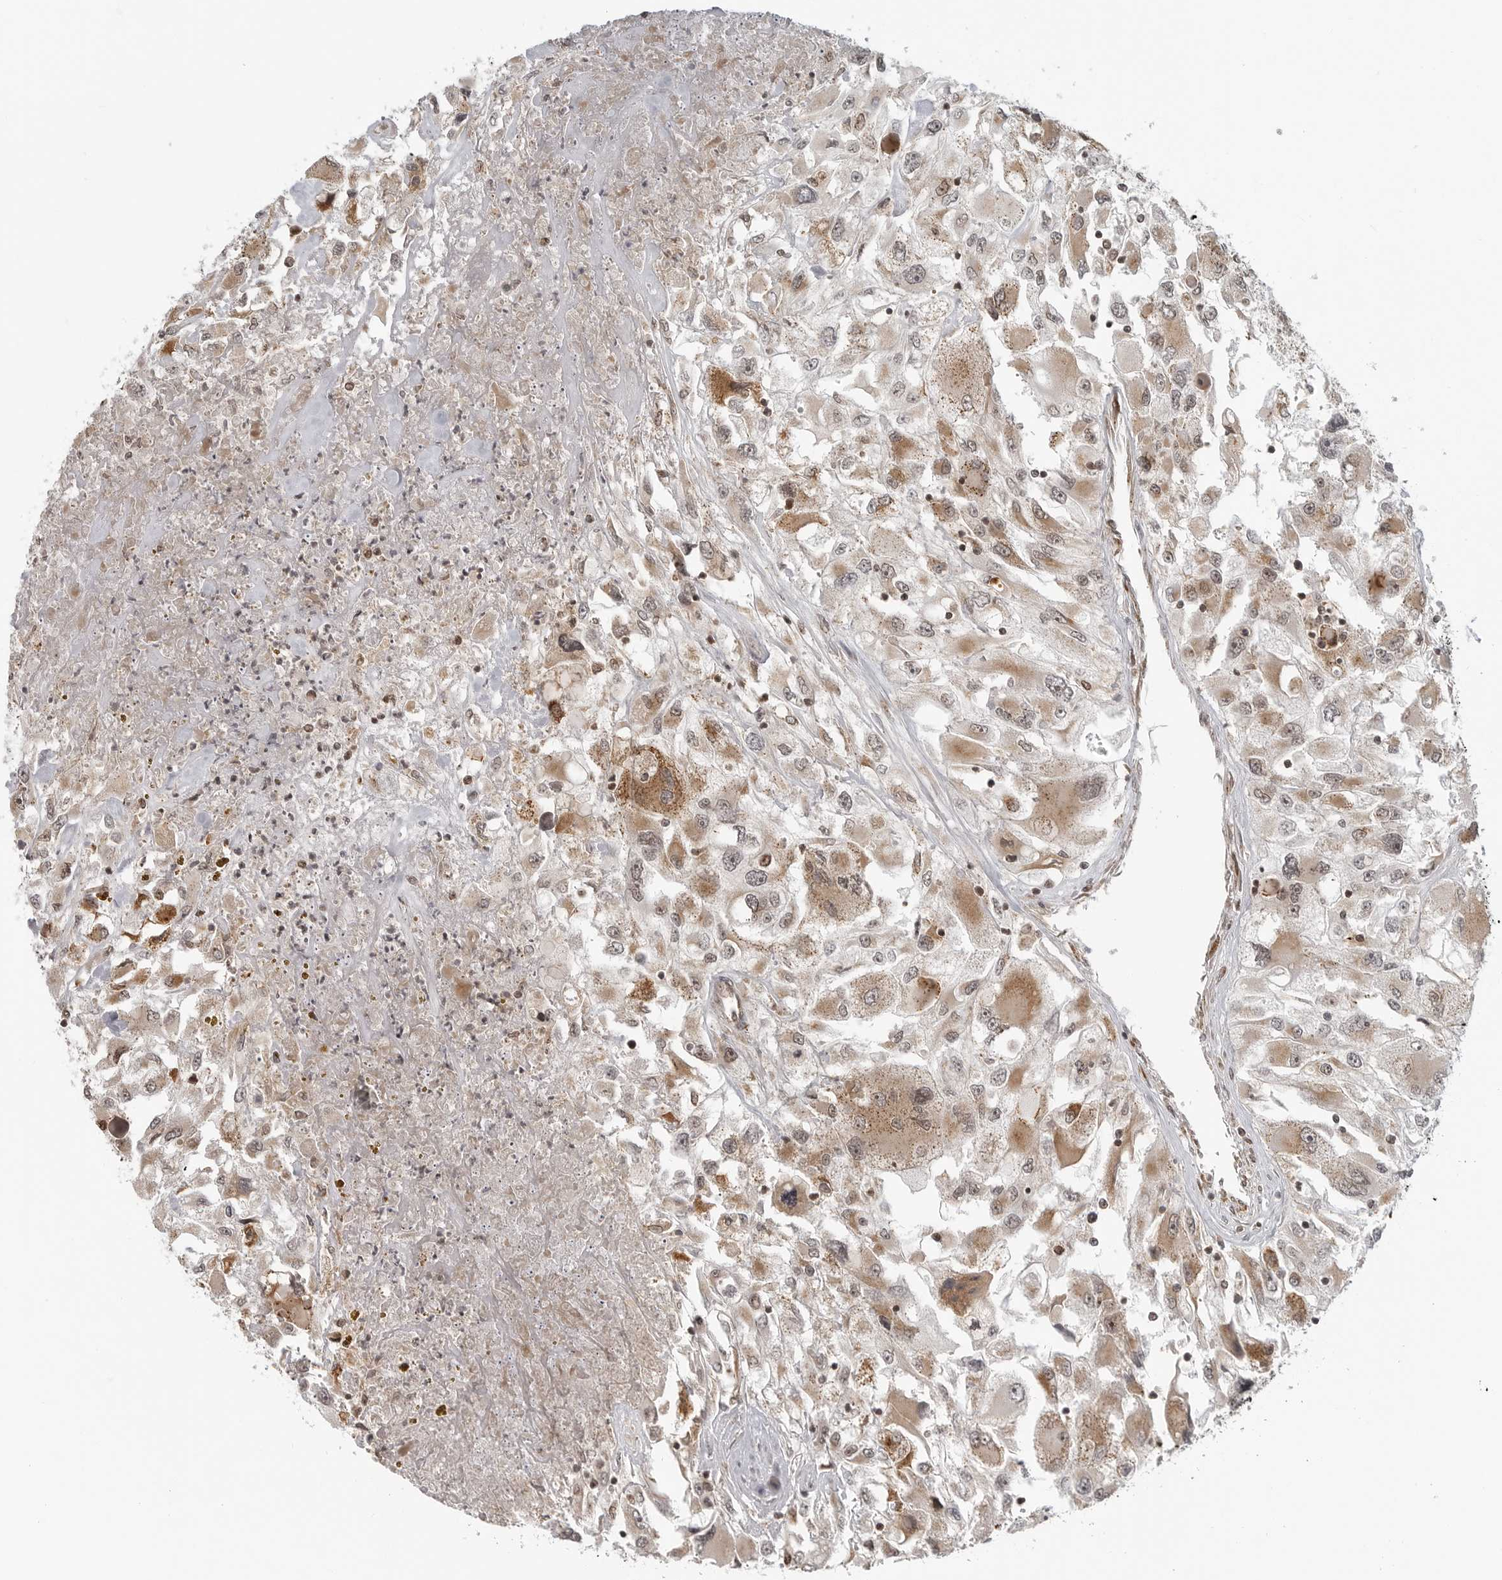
{"staining": {"intensity": "moderate", "quantity": ">75%", "location": "cytoplasmic/membranous"}, "tissue": "renal cancer", "cell_type": "Tumor cells", "image_type": "cancer", "snomed": [{"axis": "morphology", "description": "Adenocarcinoma, NOS"}, {"axis": "topography", "description": "Kidney"}], "caption": "Renal cancer (adenocarcinoma) tissue reveals moderate cytoplasmic/membranous positivity in approximately >75% of tumor cells, visualized by immunohistochemistry.", "gene": "COPA", "patient": {"sex": "female", "age": 52}}